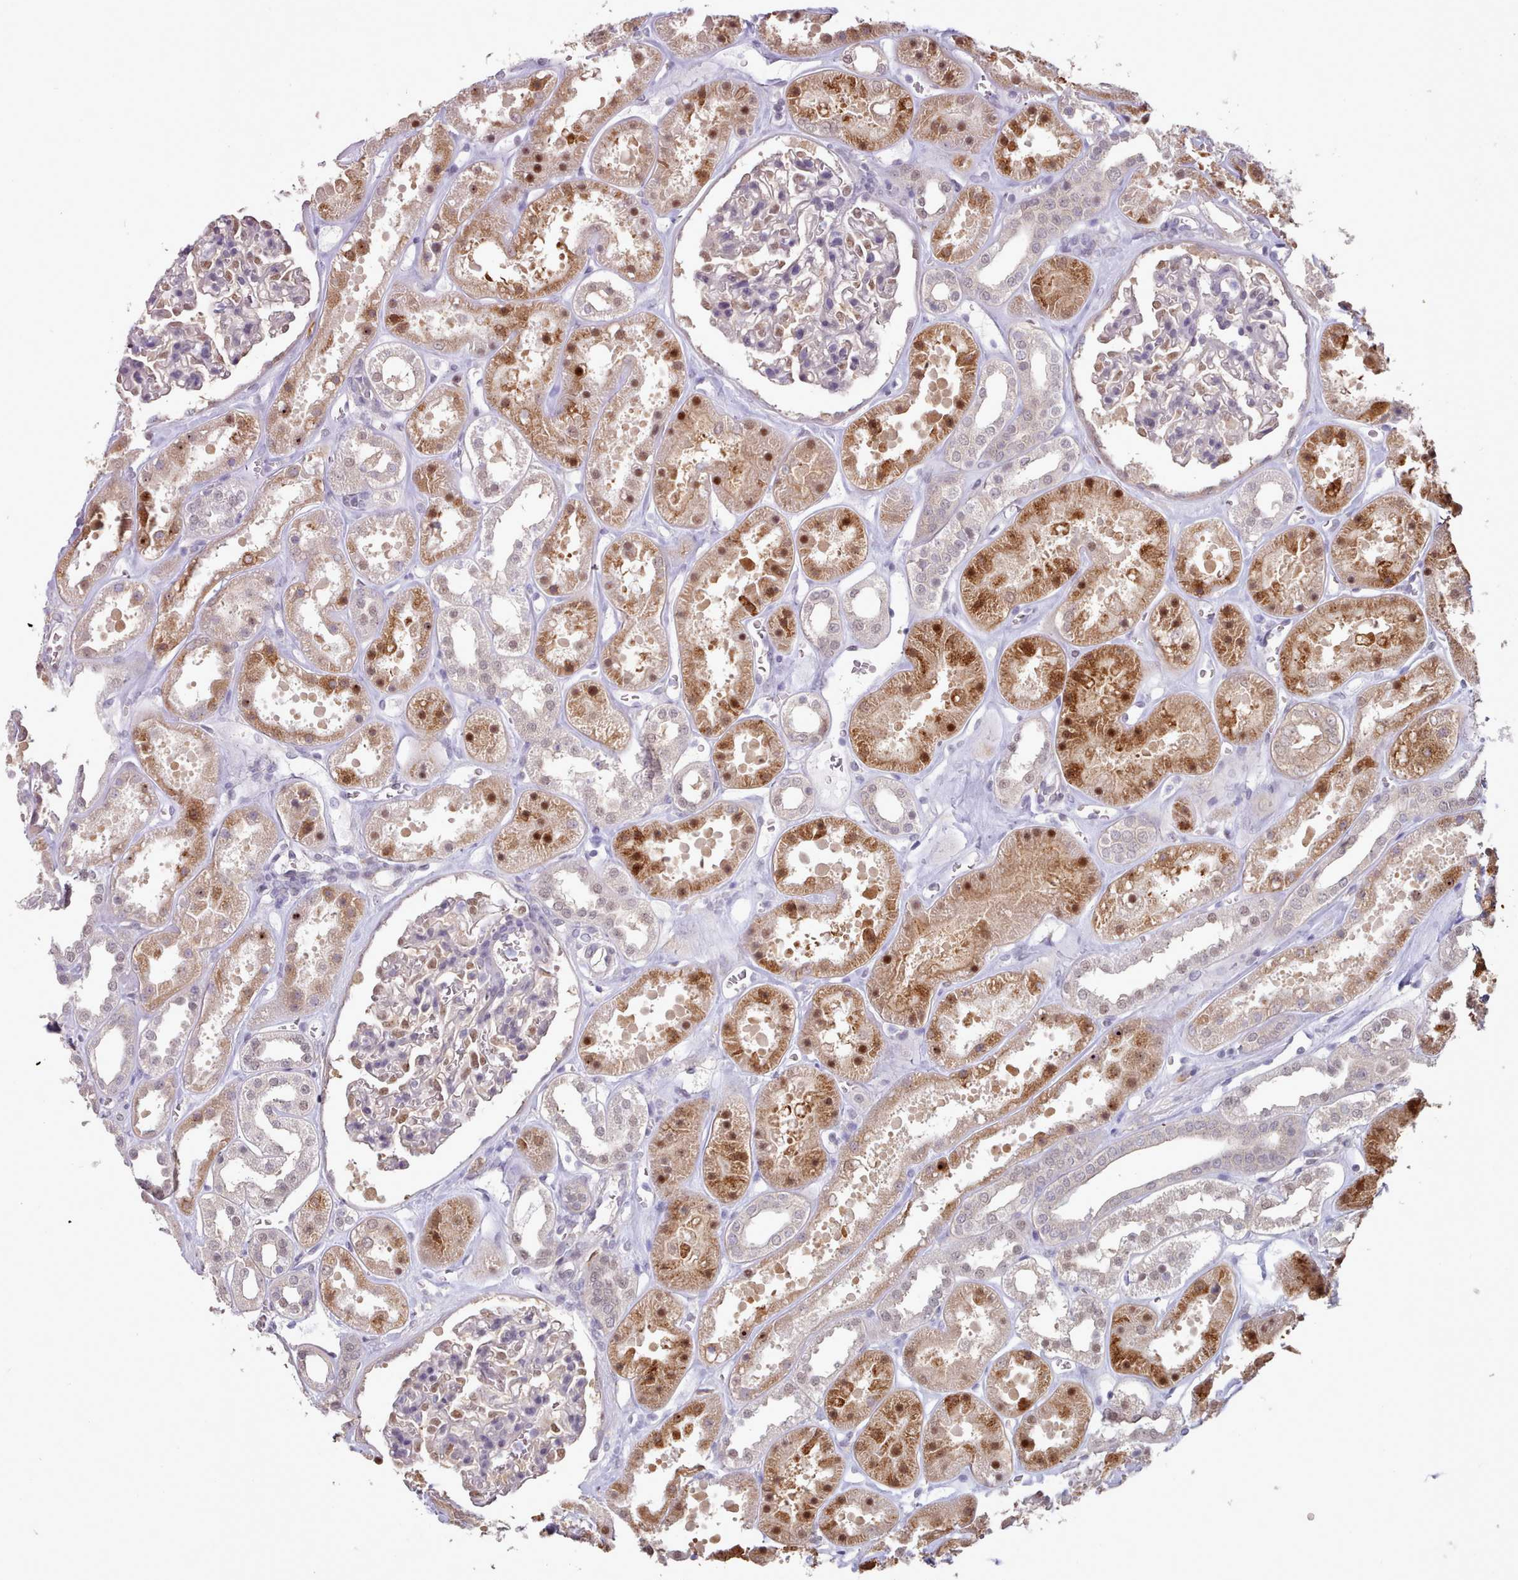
{"staining": {"intensity": "moderate", "quantity": "25%-75%", "location": "nuclear"}, "tissue": "kidney", "cell_type": "Cells in glomeruli", "image_type": "normal", "snomed": [{"axis": "morphology", "description": "Normal tissue, NOS"}, {"axis": "topography", "description": "Kidney"}], "caption": "Protein staining displays moderate nuclear expression in approximately 25%-75% of cells in glomeruli in benign kidney. The protein is stained brown, and the nuclei are stained in blue (DAB (3,3'-diaminobenzidine) IHC with brightfield microscopy, high magnification).", "gene": "CES3", "patient": {"sex": "female", "age": 41}}